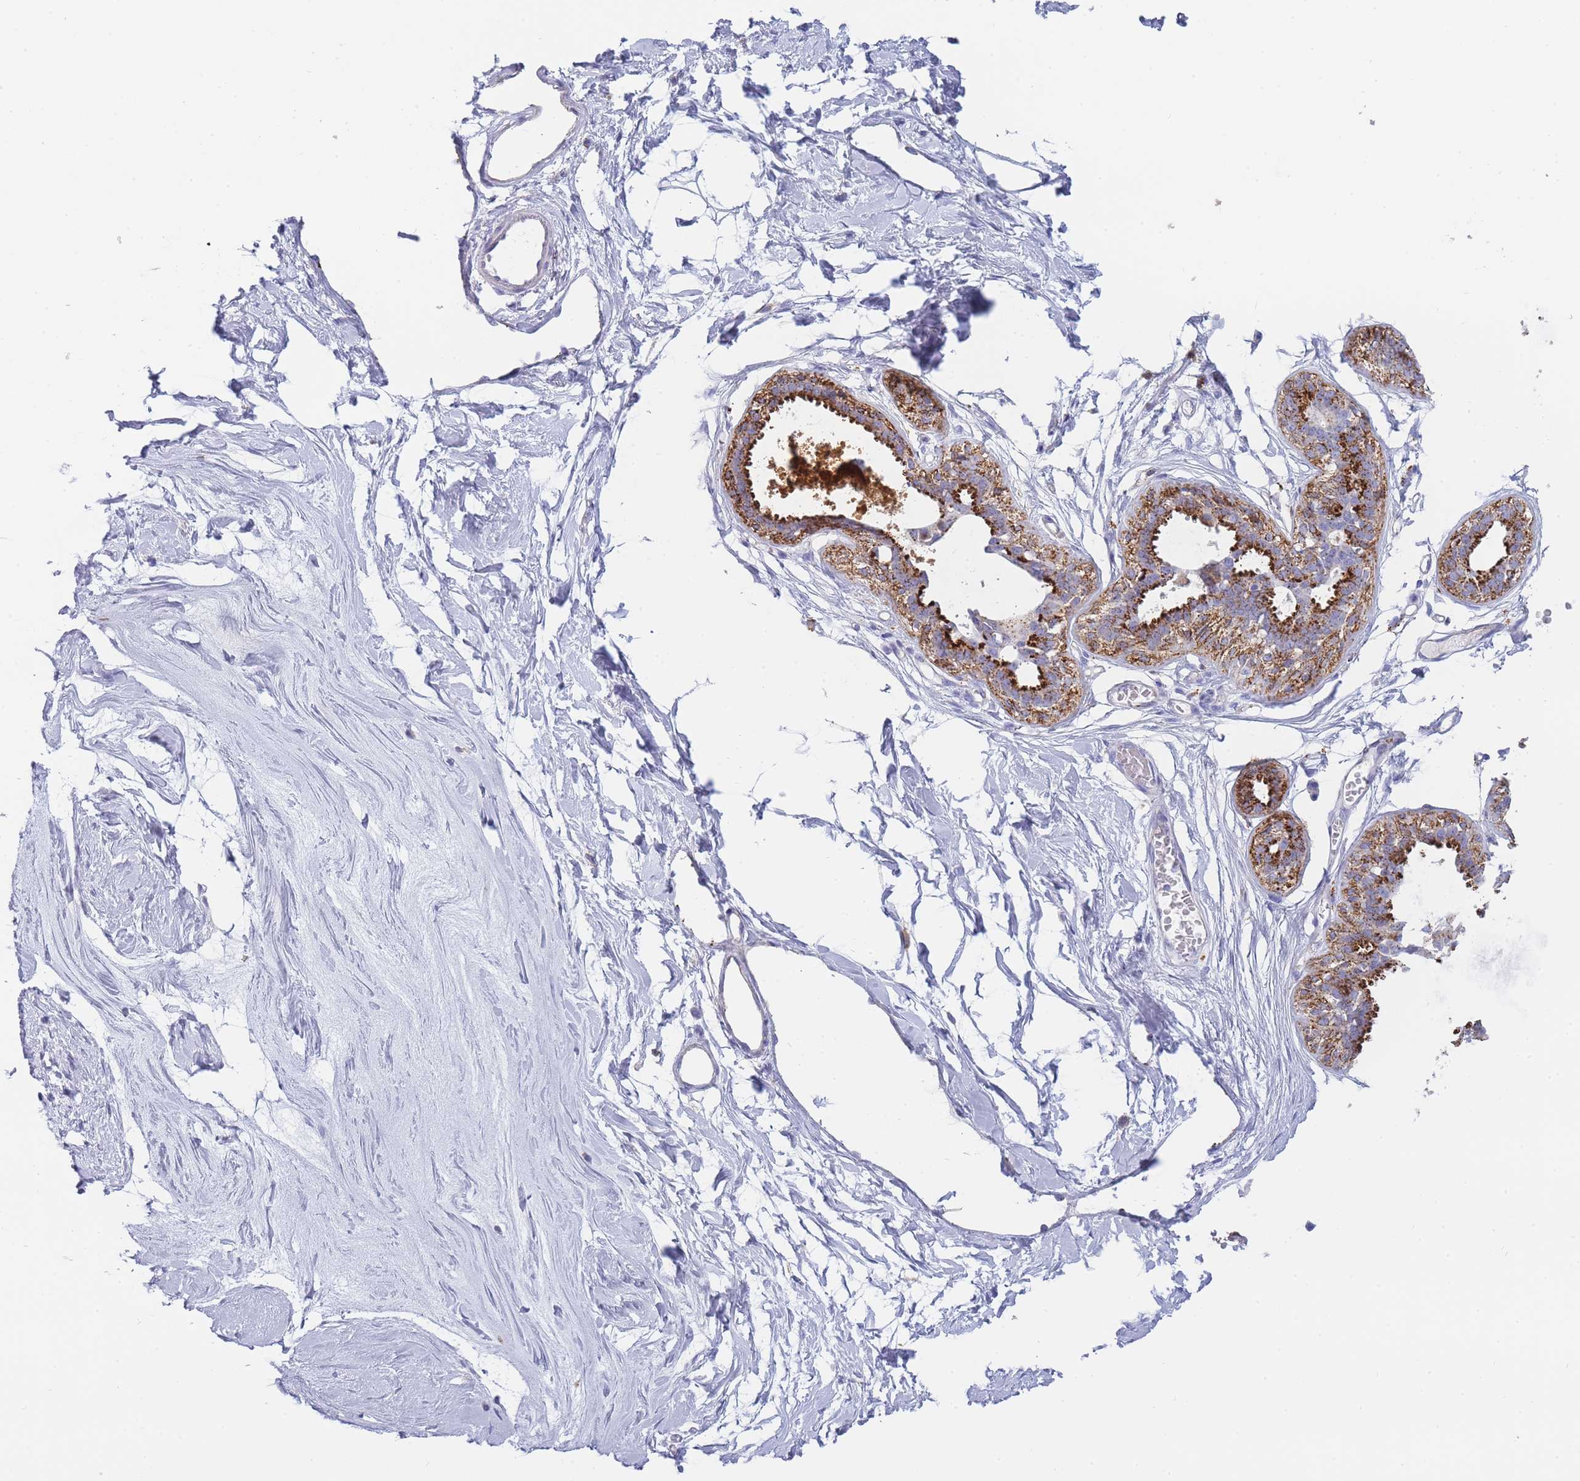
{"staining": {"intensity": "negative", "quantity": "none", "location": "none"}, "tissue": "breast", "cell_type": "Adipocytes", "image_type": "normal", "snomed": [{"axis": "morphology", "description": "Normal tissue, NOS"}, {"axis": "topography", "description": "Breast"}], "caption": "Immunohistochemical staining of benign human breast reveals no significant expression in adipocytes. (DAB IHC, high magnification).", "gene": "GAA", "patient": {"sex": "female", "age": 45}}